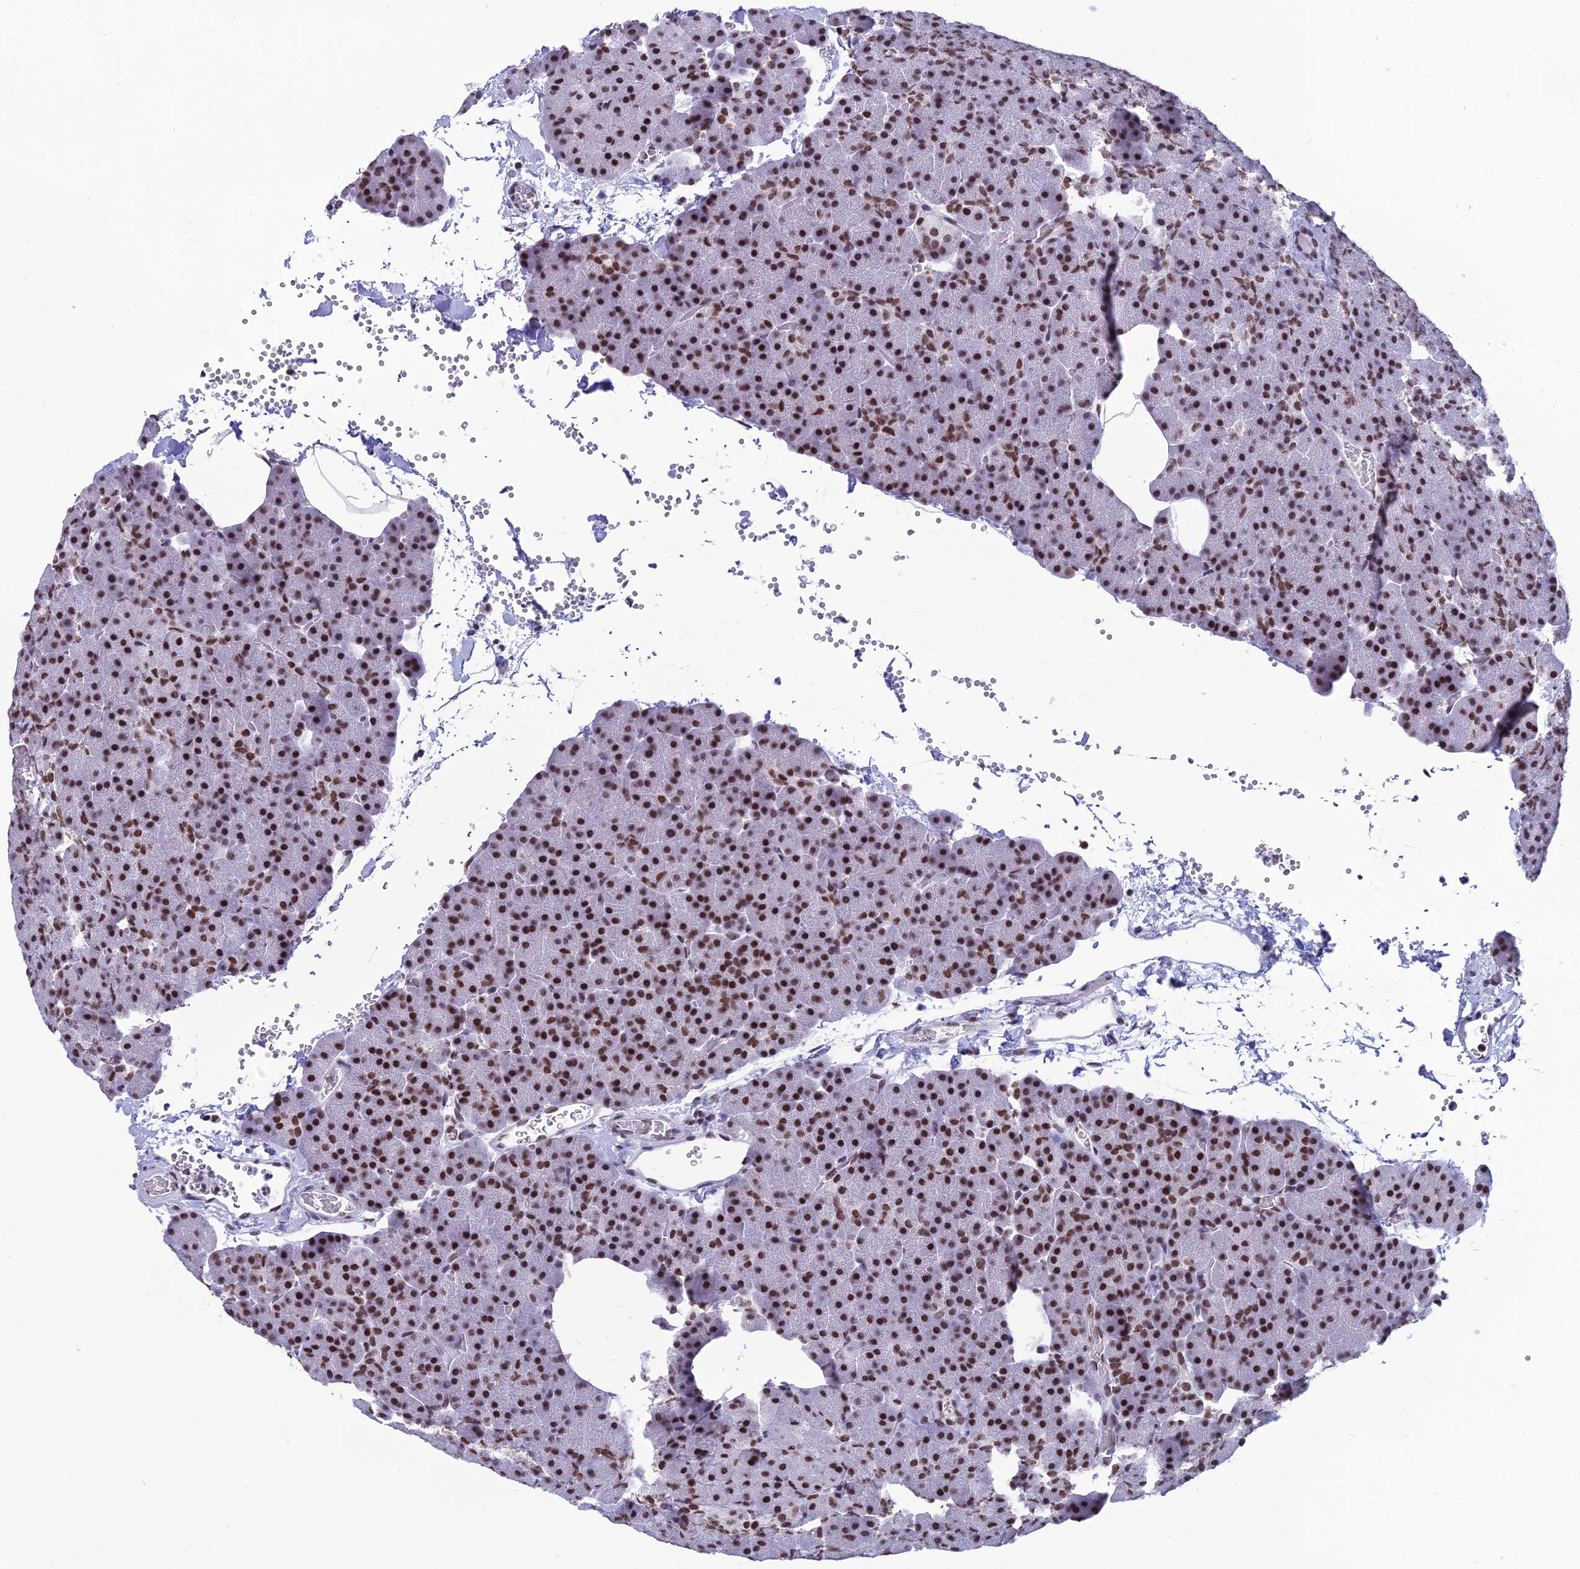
{"staining": {"intensity": "strong", "quantity": ">75%", "location": "nuclear"}, "tissue": "pancreas", "cell_type": "Exocrine glandular cells", "image_type": "normal", "snomed": [{"axis": "morphology", "description": "Normal tissue, NOS"}, {"axis": "morphology", "description": "Carcinoid, malignant, NOS"}, {"axis": "topography", "description": "Pancreas"}], "caption": "A micrograph of pancreas stained for a protein displays strong nuclear brown staining in exocrine glandular cells. (DAB = brown stain, brightfield microscopy at high magnification).", "gene": "PRAMEF12", "patient": {"sex": "female", "age": 35}}